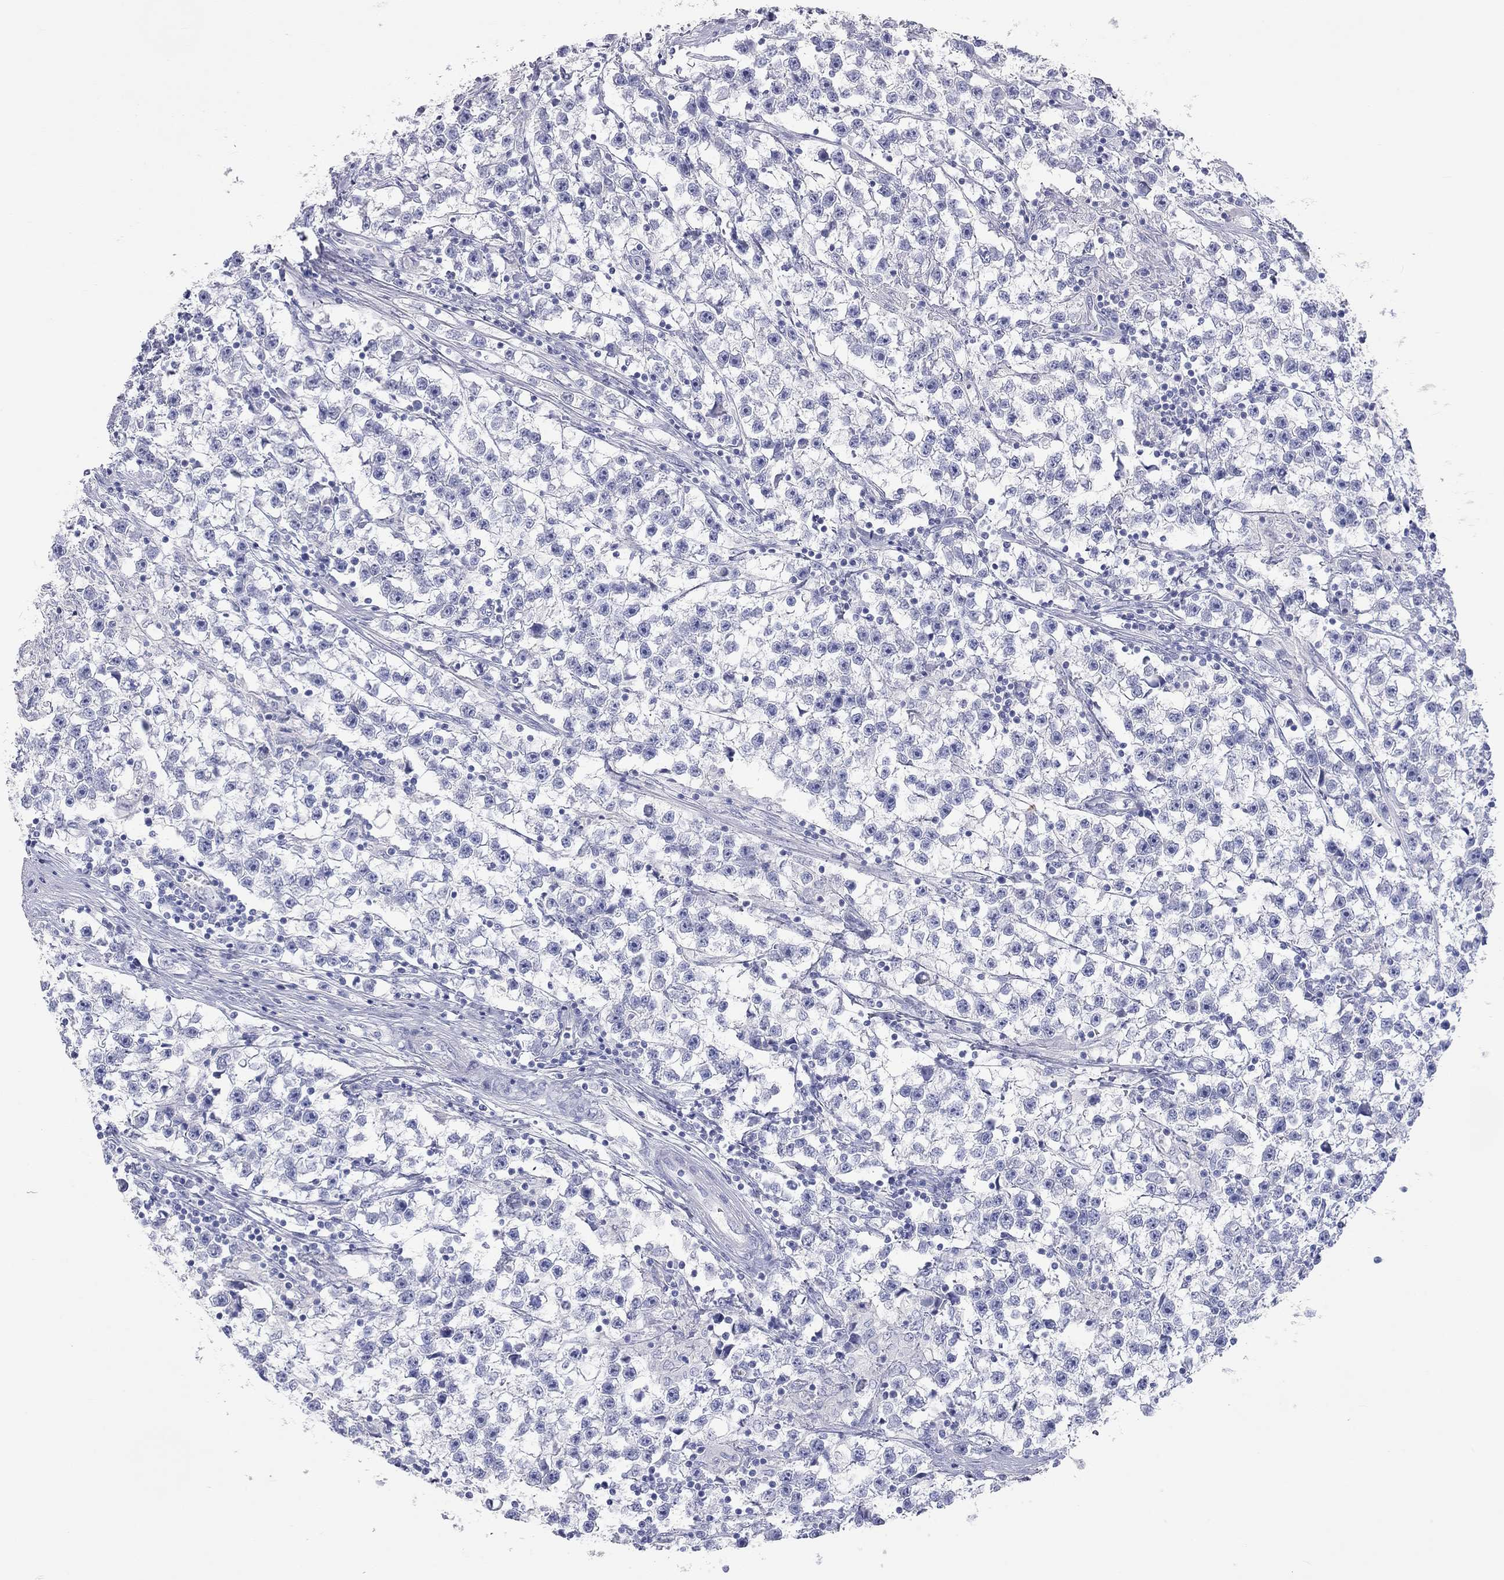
{"staining": {"intensity": "negative", "quantity": "none", "location": "none"}, "tissue": "testis cancer", "cell_type": "Tumor cells", "image_type": "cancer", "snomed": [{"axis": "morphology", "description": "Seminoma, NOS"}, {"axis": "topography", "description": "Testis"}], "caption": "Immunohistochemistry of human seminoma (testis) shows no positivity in tumor cells. (DAB (3,3'-diaminobenzidine) IHC visualized using brightfield microscopy, high magnification).", "gene": "PCDHGC5", "patient": {"sex": "male", "age": 59}}